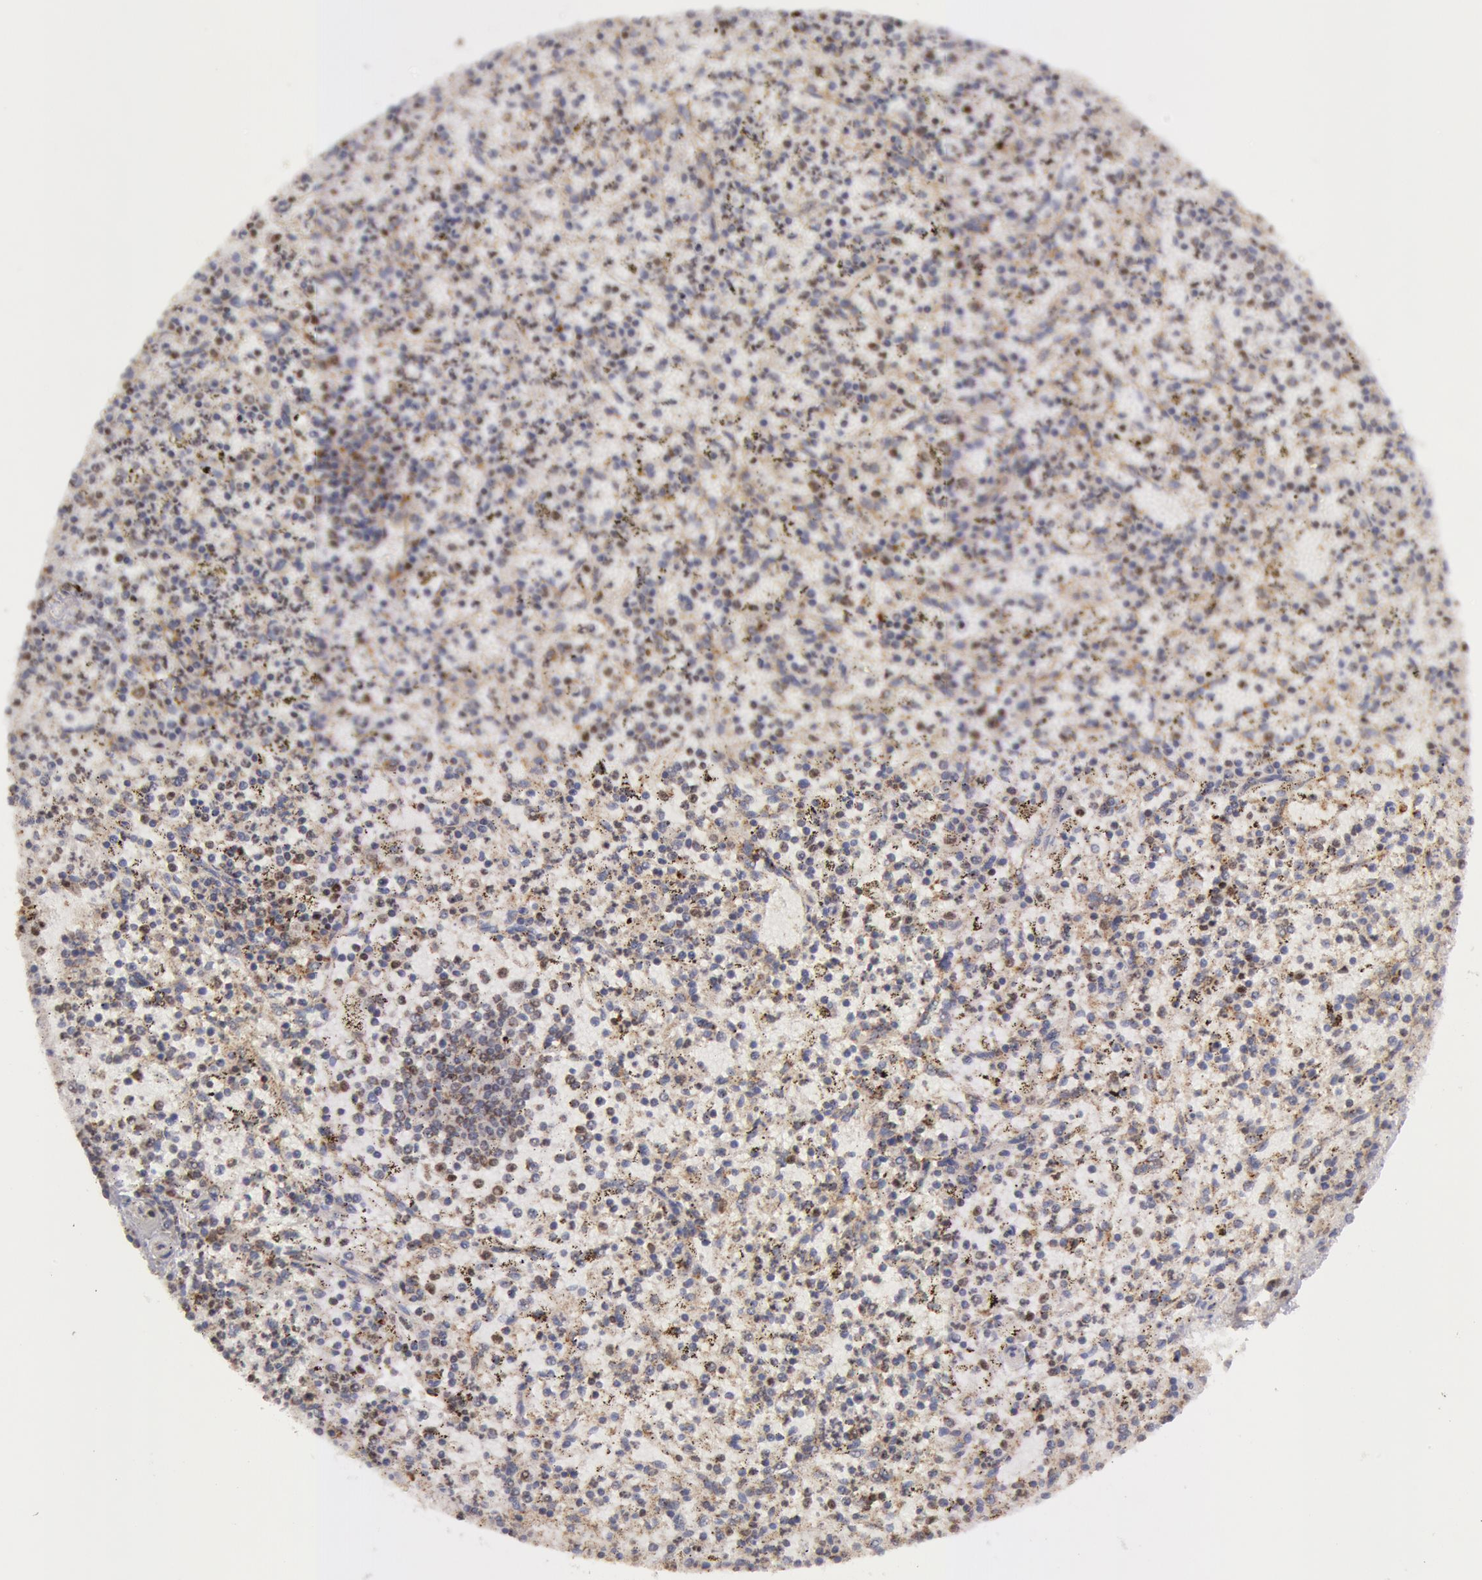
{"staining": {"intensity": "weak", "quantity": "<25%", "location": "nuclear"}, "tissue": "spleen", "cell_type": "Cells in red pulp", "image_type": "normal", "snomed": [{"axis": "morphology", "description": "Normal tissue, NOS"}, {"axis": "topography", "description": "Spleen"}], "caption": "The image demonstrates no staining of cells in red pulp in unremarkable spleen. (DAB immunohistochemistry with hematoxylin counter stain).", "gene": "ERBB2", "patient": {"sex": "male", "age": 72}}